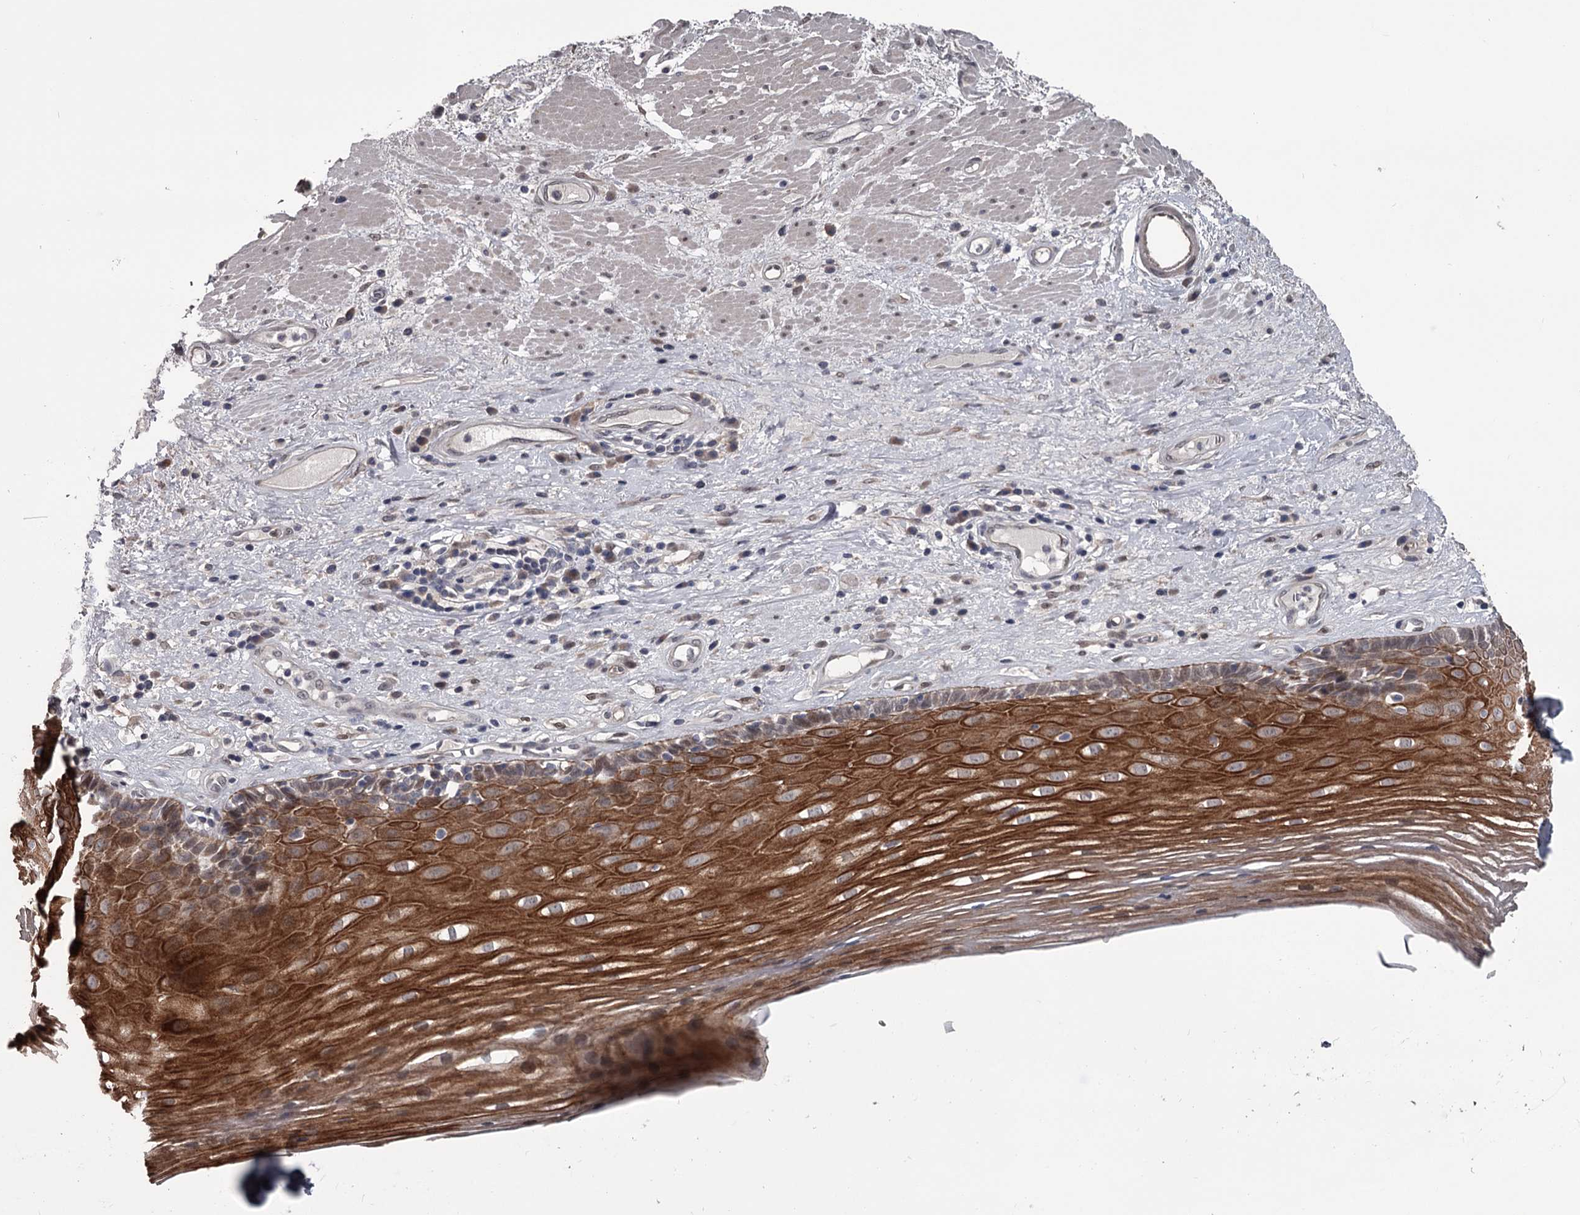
{"staining": {"intensity": "strong", "quantity": ">75%", "location": "cytoplasmic/membranous"}, "tissue": "esophagus", "cell_type": "Squamous epithelial cells", "image_type": "normal", "snomed": [{"axis": "morphology", "description": "Normal tissue, NOS"}, {"axis": "topography", "description": "Esophagus"}], "caption": "This micrograph displays normal esophagus stained with immunohistochemistry to label a protein in brown. The cytoplasmic/membranous of squamous epithelial cells show strong positivity for the protein. Nuclei are counter-stained blue.", "gene": "PRPF40B", "patient": {"sex": "male", "age": 62}}